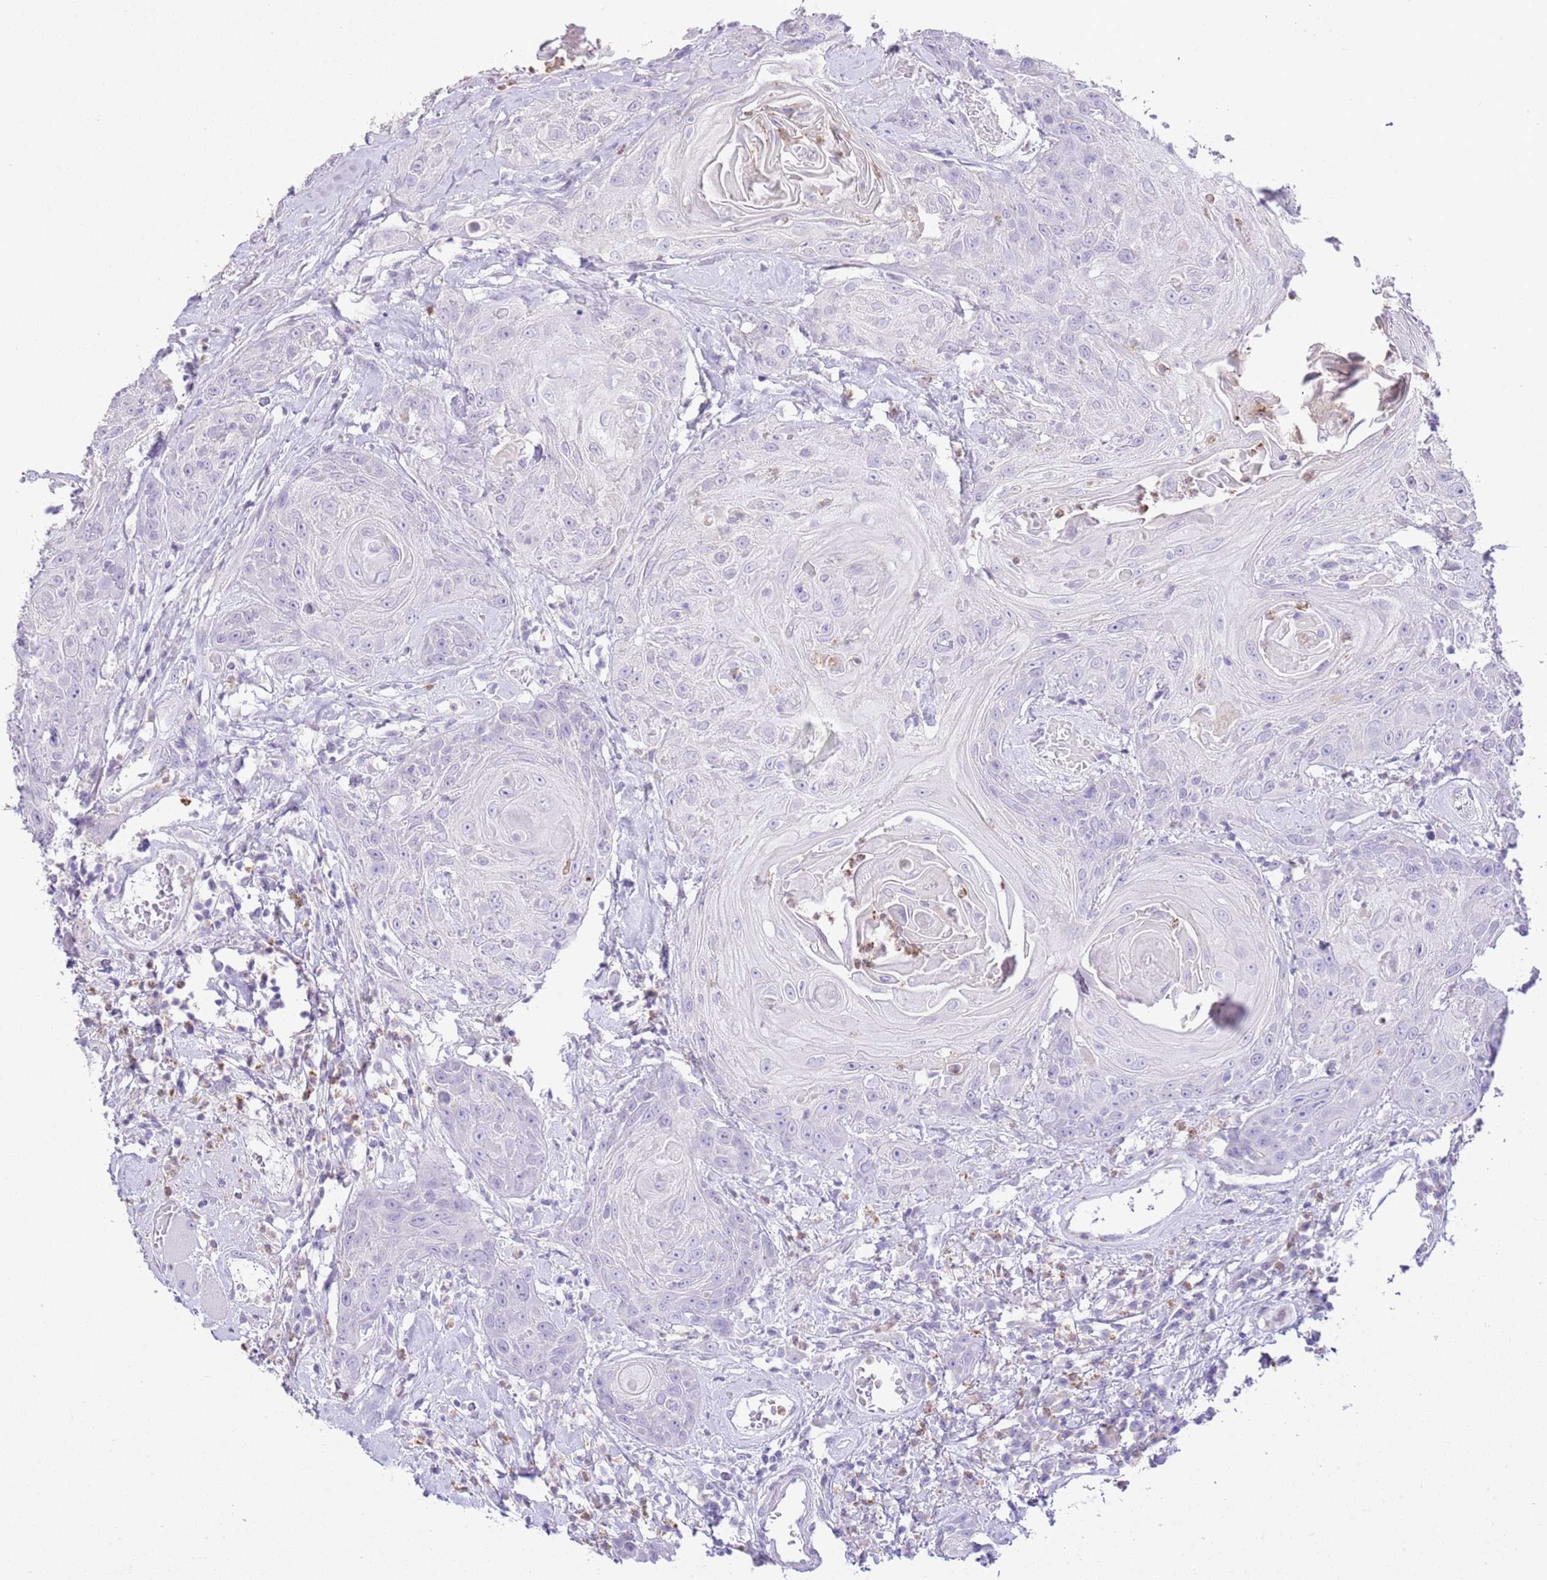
{"staining": {"intensity": "negative", "quantity": "none", "location": "none"}, "tissue": "head and neck cancer", "cell_type": "Tumor cells", "image_type": "cancer", "snomed": [{"axis": "morphology", "description": "Squamous cell carcinoma, NOS"}, {"axis": "topography", "description": "Head-Neck"}], "caption": "The image reveals no significant expression in tumor cells of squamous cell carcinoma (head and neck).", "gene": "OR2Z1", "patient": {"sex": "female", "age": 59}}